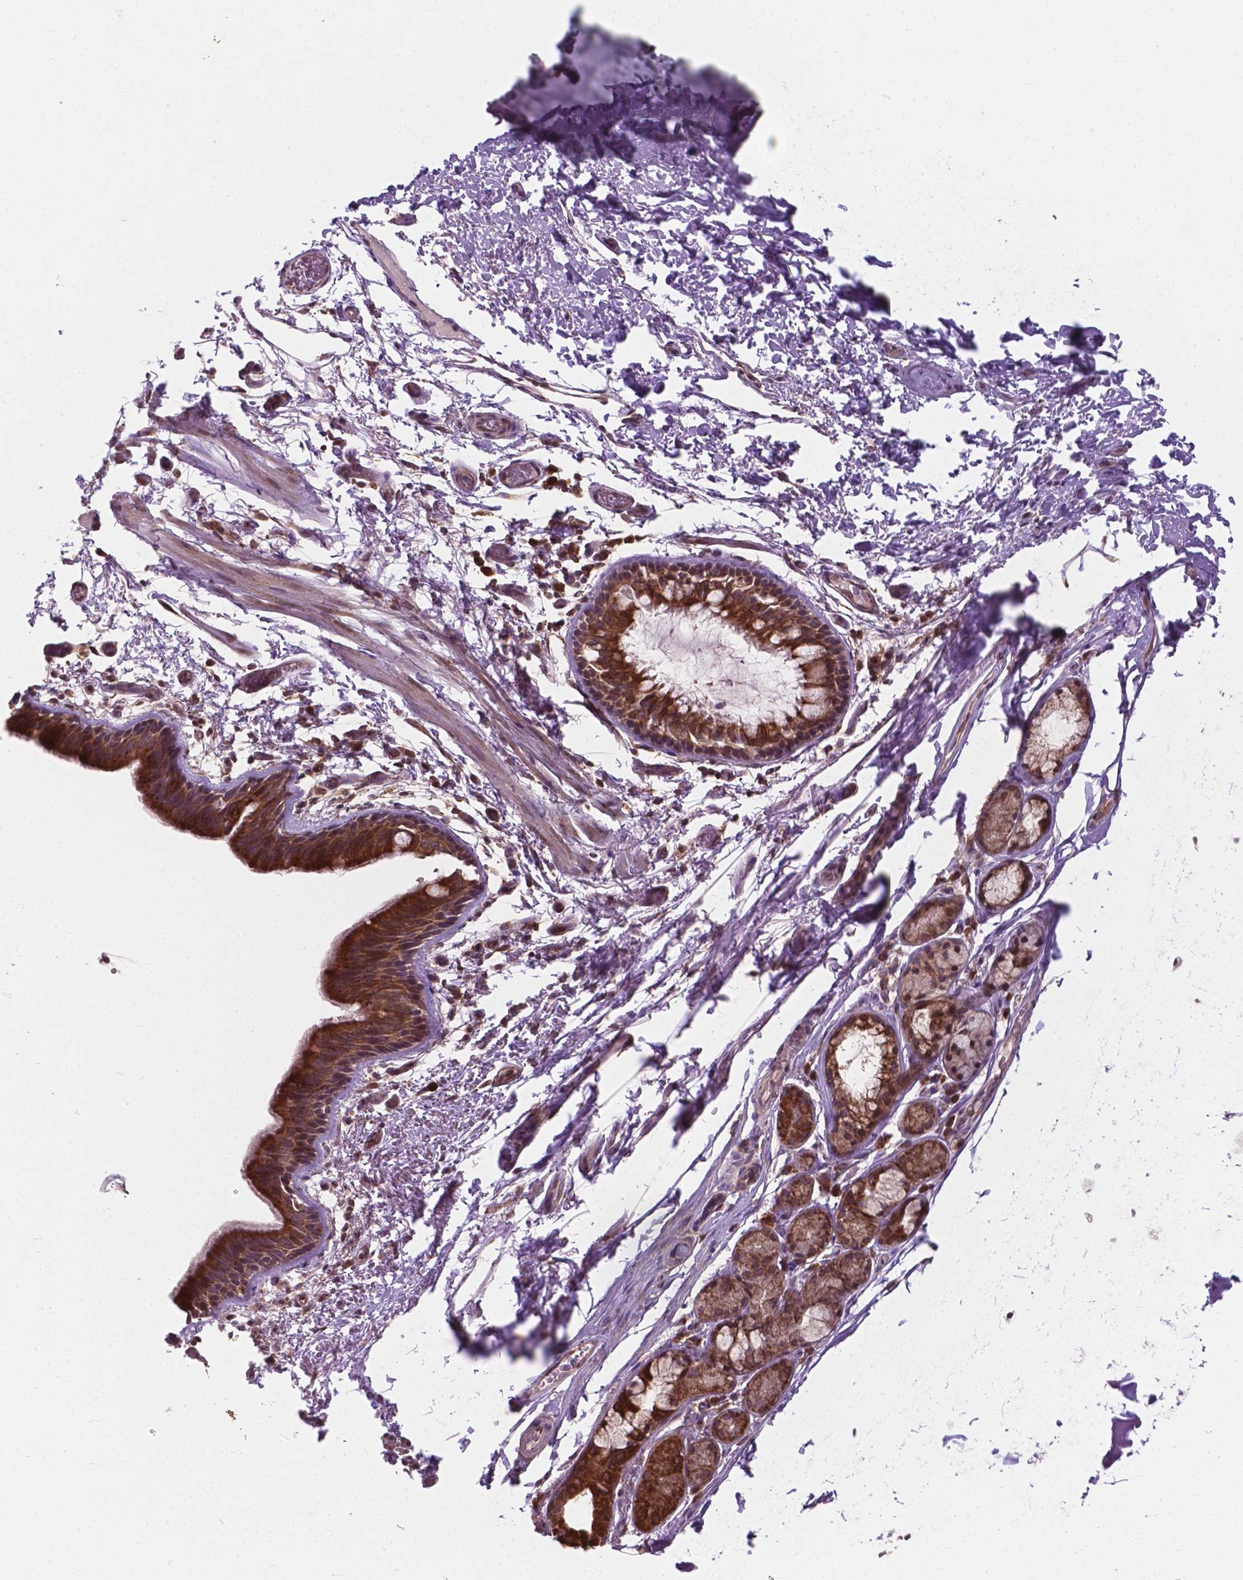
{"staining": {"intensity": "strong", "quantity": ">75%", "location": "cytoplasmic/membranous"}, "tissue": "bronchus", "cell_type": "Respiratory epithelial cells", "image_type": "normal", "snomed": [{"axis": "morphology", "description": "Normal tissue, NOS"}, {"axis": "topography", "description": "Lymph node"}, {"axis": "topography", "description": "Bronchus"}], "caption": "Human bronchus stained with a brown dye reveals strong cytoplasmic/membranous positive positivity in about >75% of respiratory epithelial cells.", "gene": "MRPL33", "patient": {"sex": "female", "age": 70}}